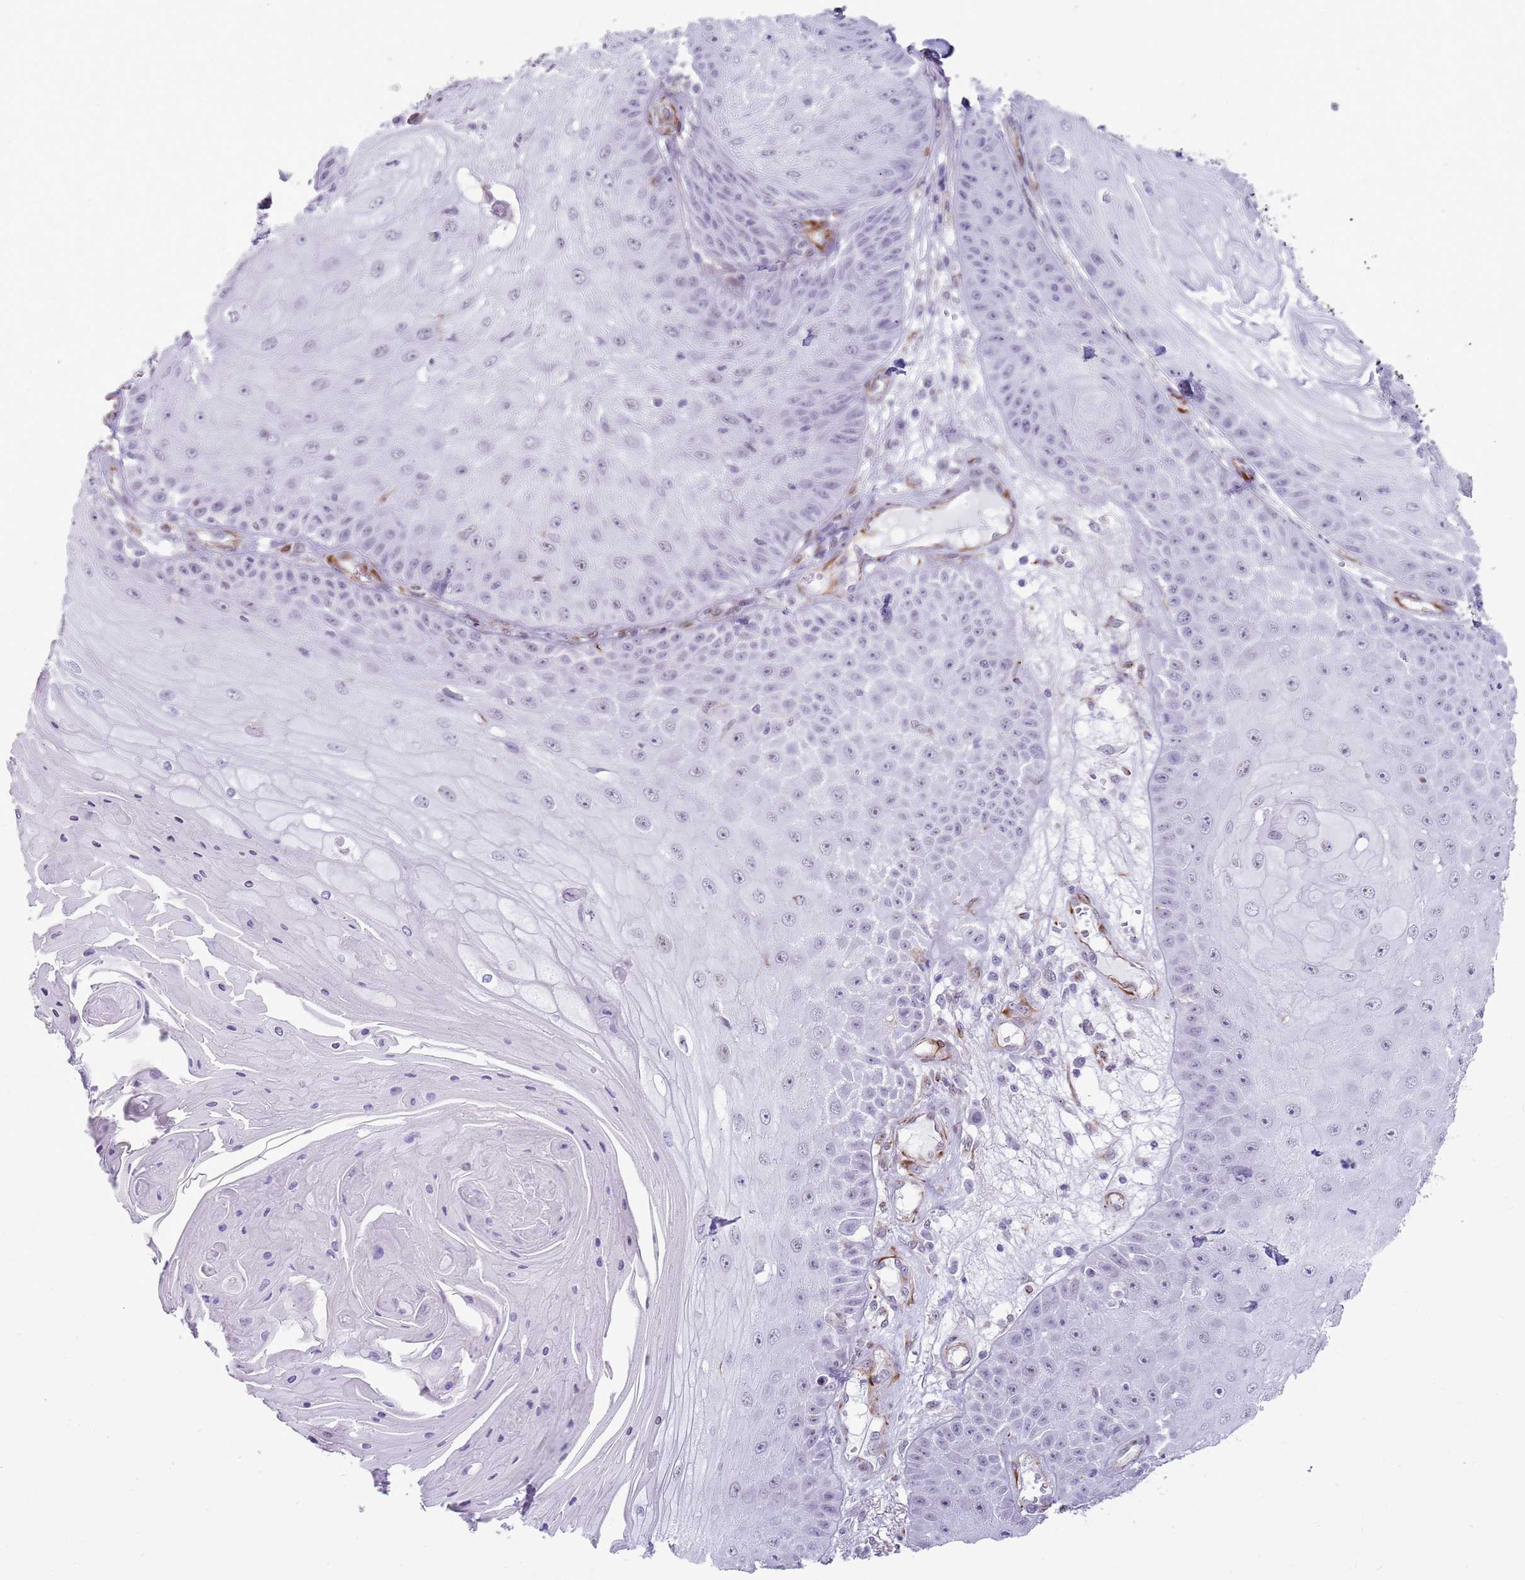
{"staining": {"intensity": "negative", "quantity": "none", "location": "none"}, "tissue": "skin cancer", "cell_type": "Tumor cells", "image_type": "cancer", "snomed": [{"axis": "morphology", "description": "Squamous cell carcinoma, NOS"}, {"axis": "topography", "description": "Skin"}], "caption": "The micrograph shows no staining of tumor cells in skin squamous cell carcinoma.", "gene": "NBPF3", "patient": {"sex": "male", "age": 70}}